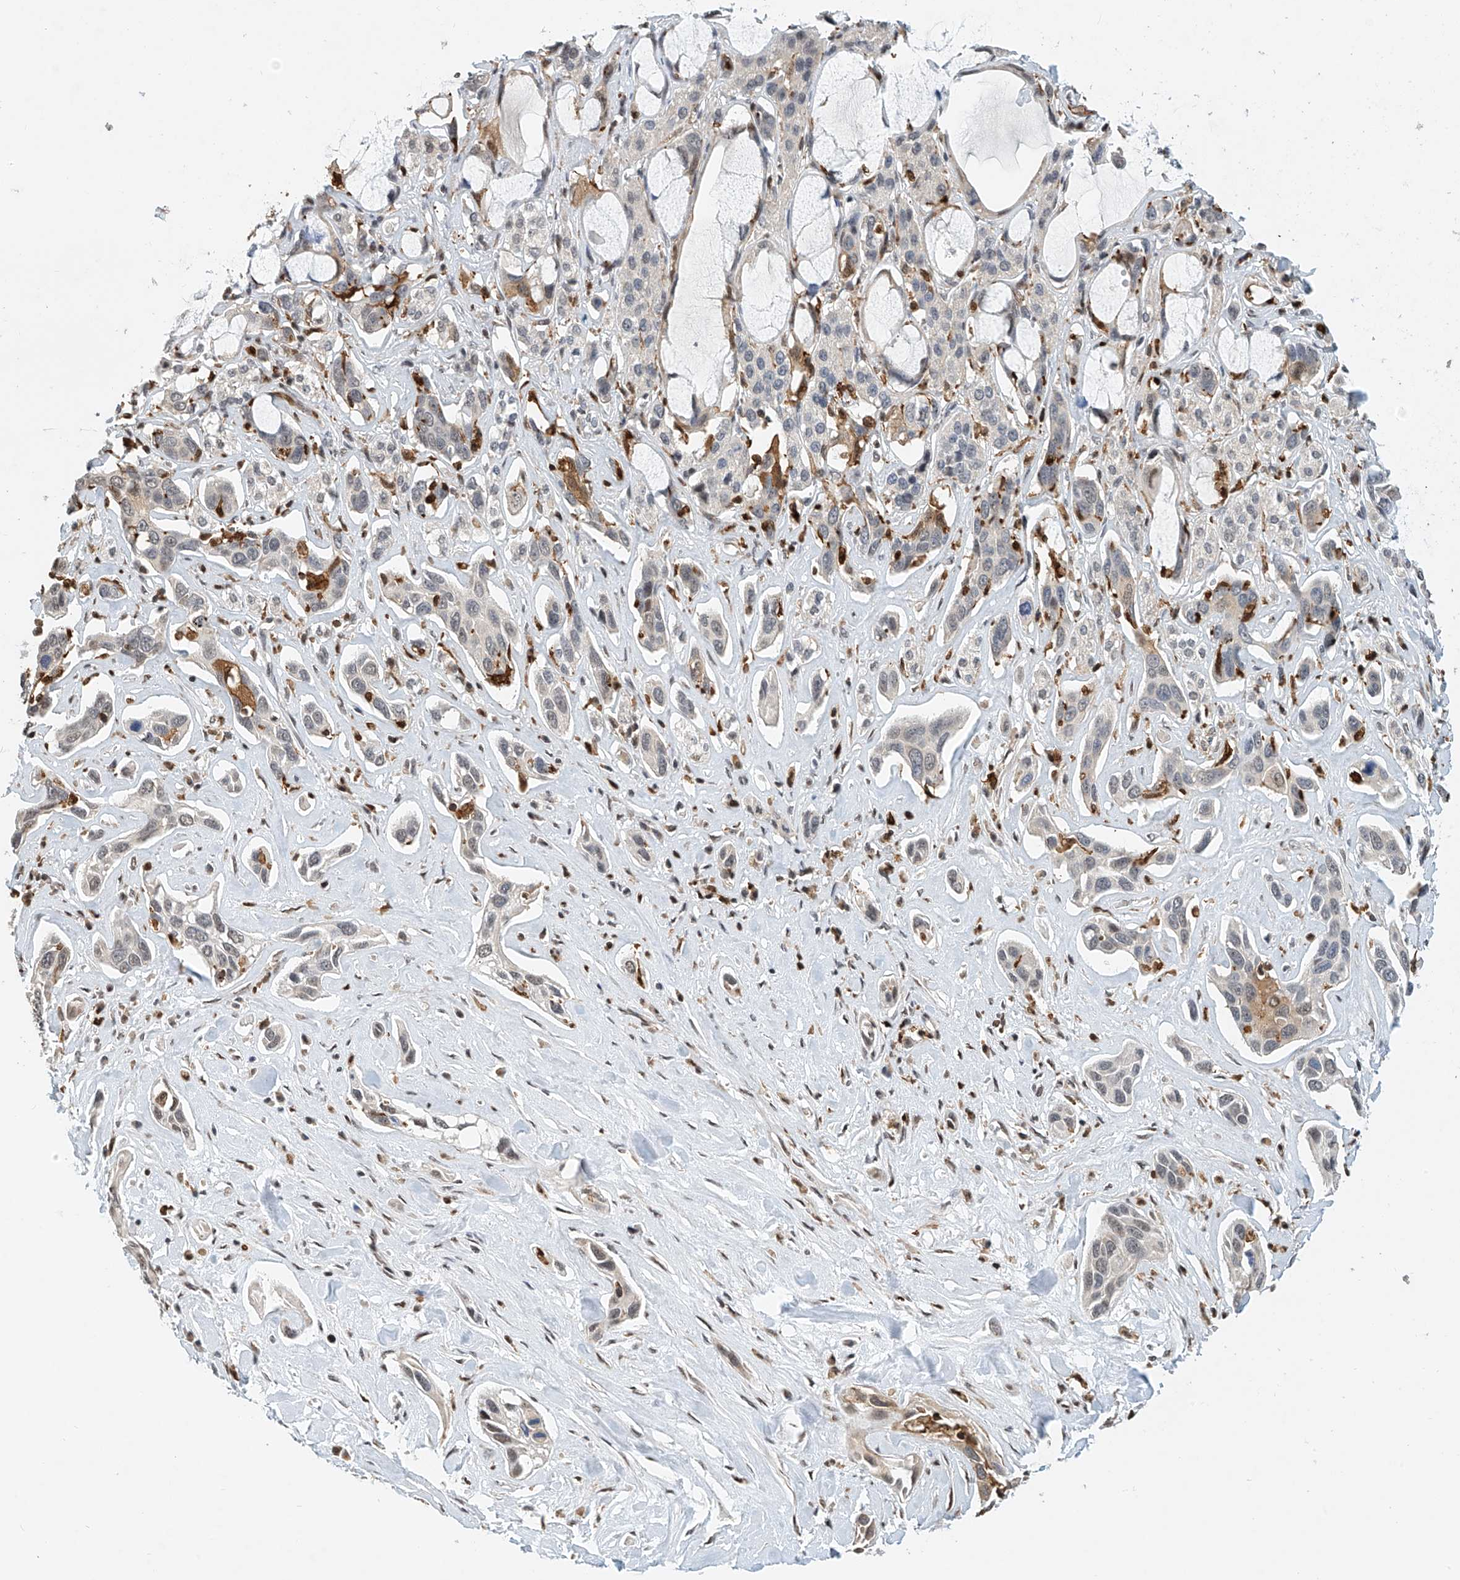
{"staining": {"intensity": "moderate", "quantity": "<25%", "location": "cytoplasmic/membranous"}, "tissue": "pancreatic cancer", "cell_type": "Tumor cells", "image_type": "cancer", "snomed": [{"axis": "morphology", "description": "Adenocarcinoma, NOS"}, {"axis": "topography", "description": "Pancreas"}], "caption": "A brown stain labels moderate cytoplasmic/membranous expression of a protein in adenocarcinoma (pancreatic) tumor cells.", "gene": "MICAL1", "patient": {"sex": "female", "age": 60}}